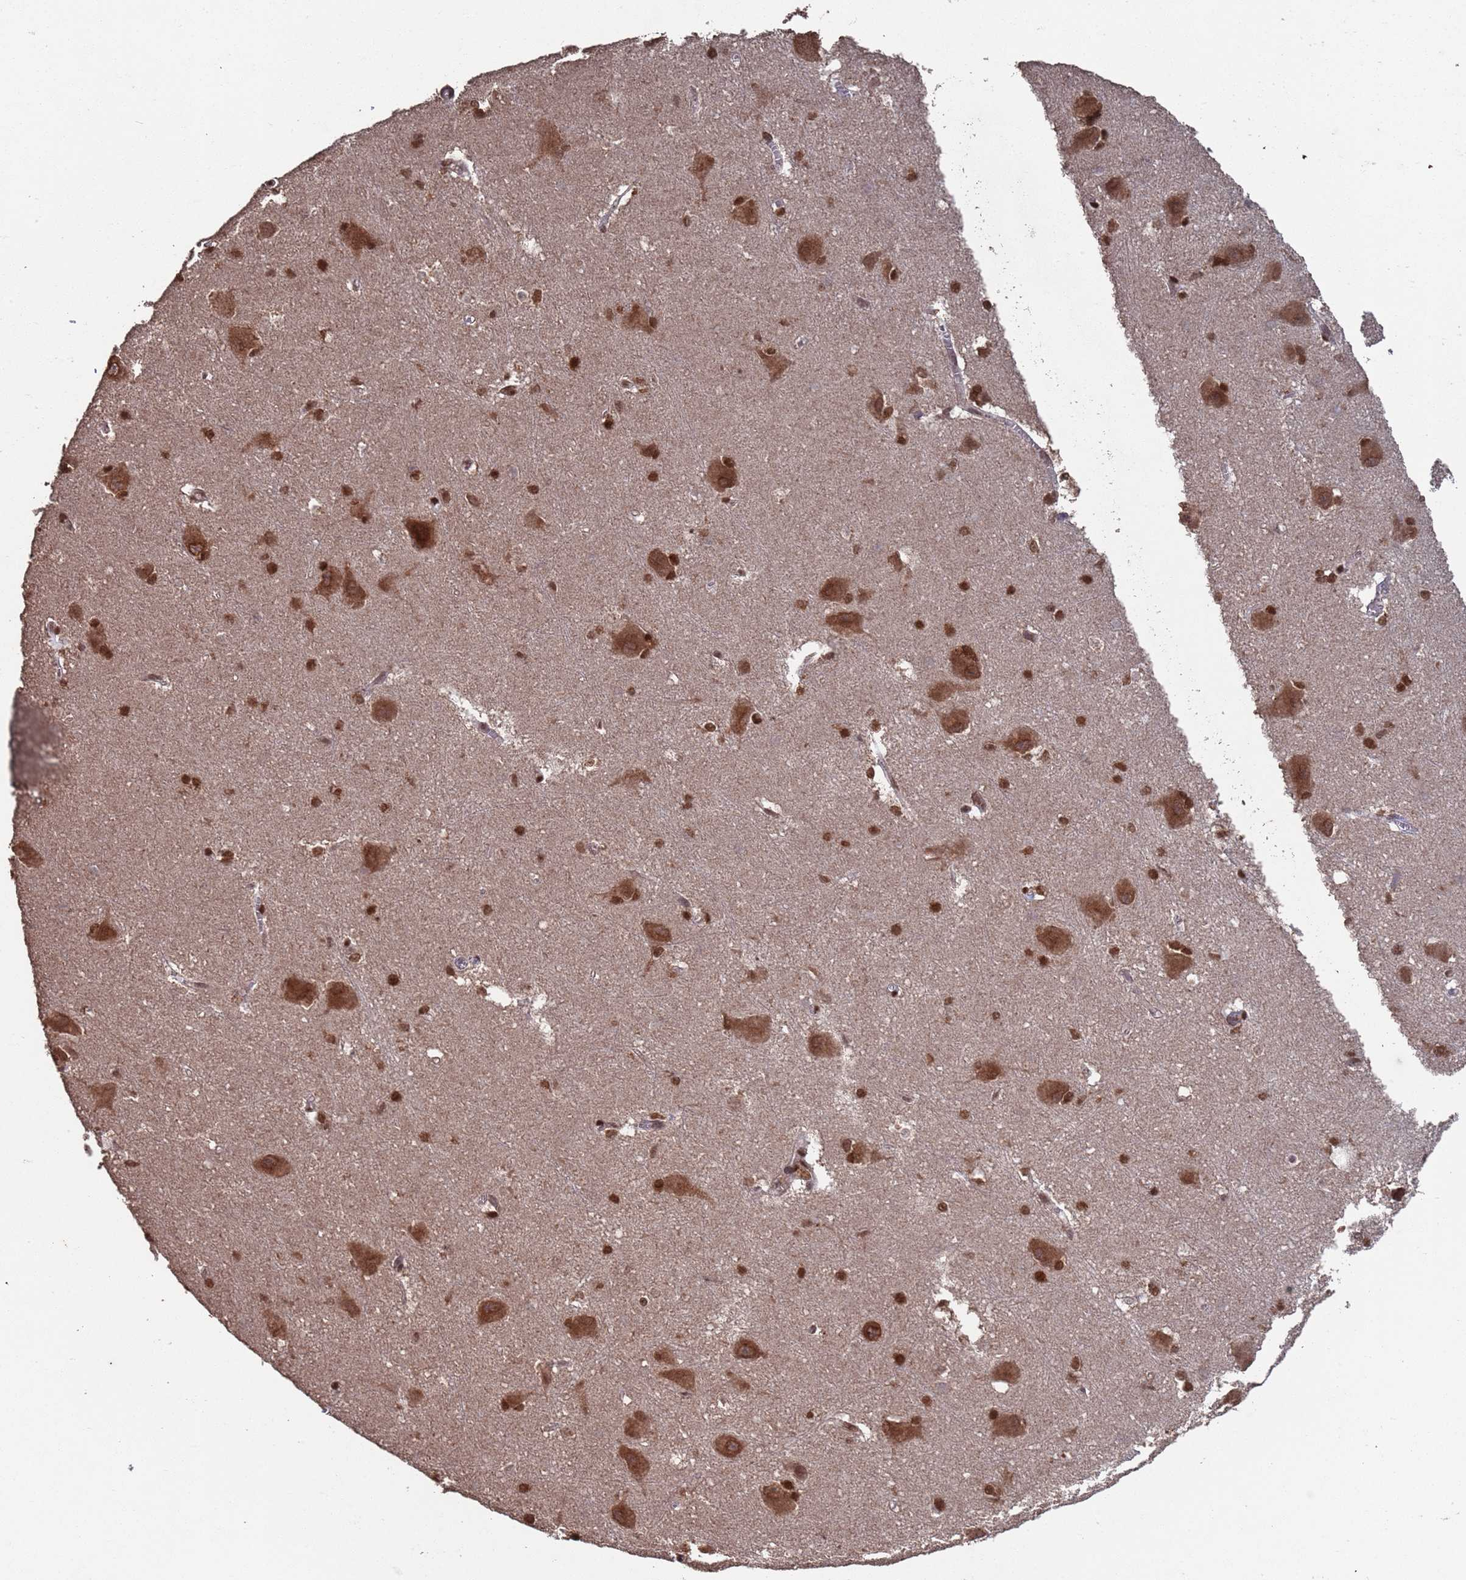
{"staining": {"intensity": "moderate", "quantity": ">75%", "location": "cytoplasmic/membranous,nuclear"}, "tissue": "caudate", "cell_type": "Glial cells", "image_type": "normal", "snomed": [{"axis": "morphology", "description": "Normal tissue, NOS"}, {"axis": "topography", "description": "Lateral ventricle wall"}], "caption": "Immunohistochemistry (DAB) staining of unremarkable human caudate exhibits moderate cytoplasmic/membranous,nuclear protein positivity in approximately >75% of glial cells.", "gene": "FUBP3", "patient": {"sex": "male", "age": 37}}